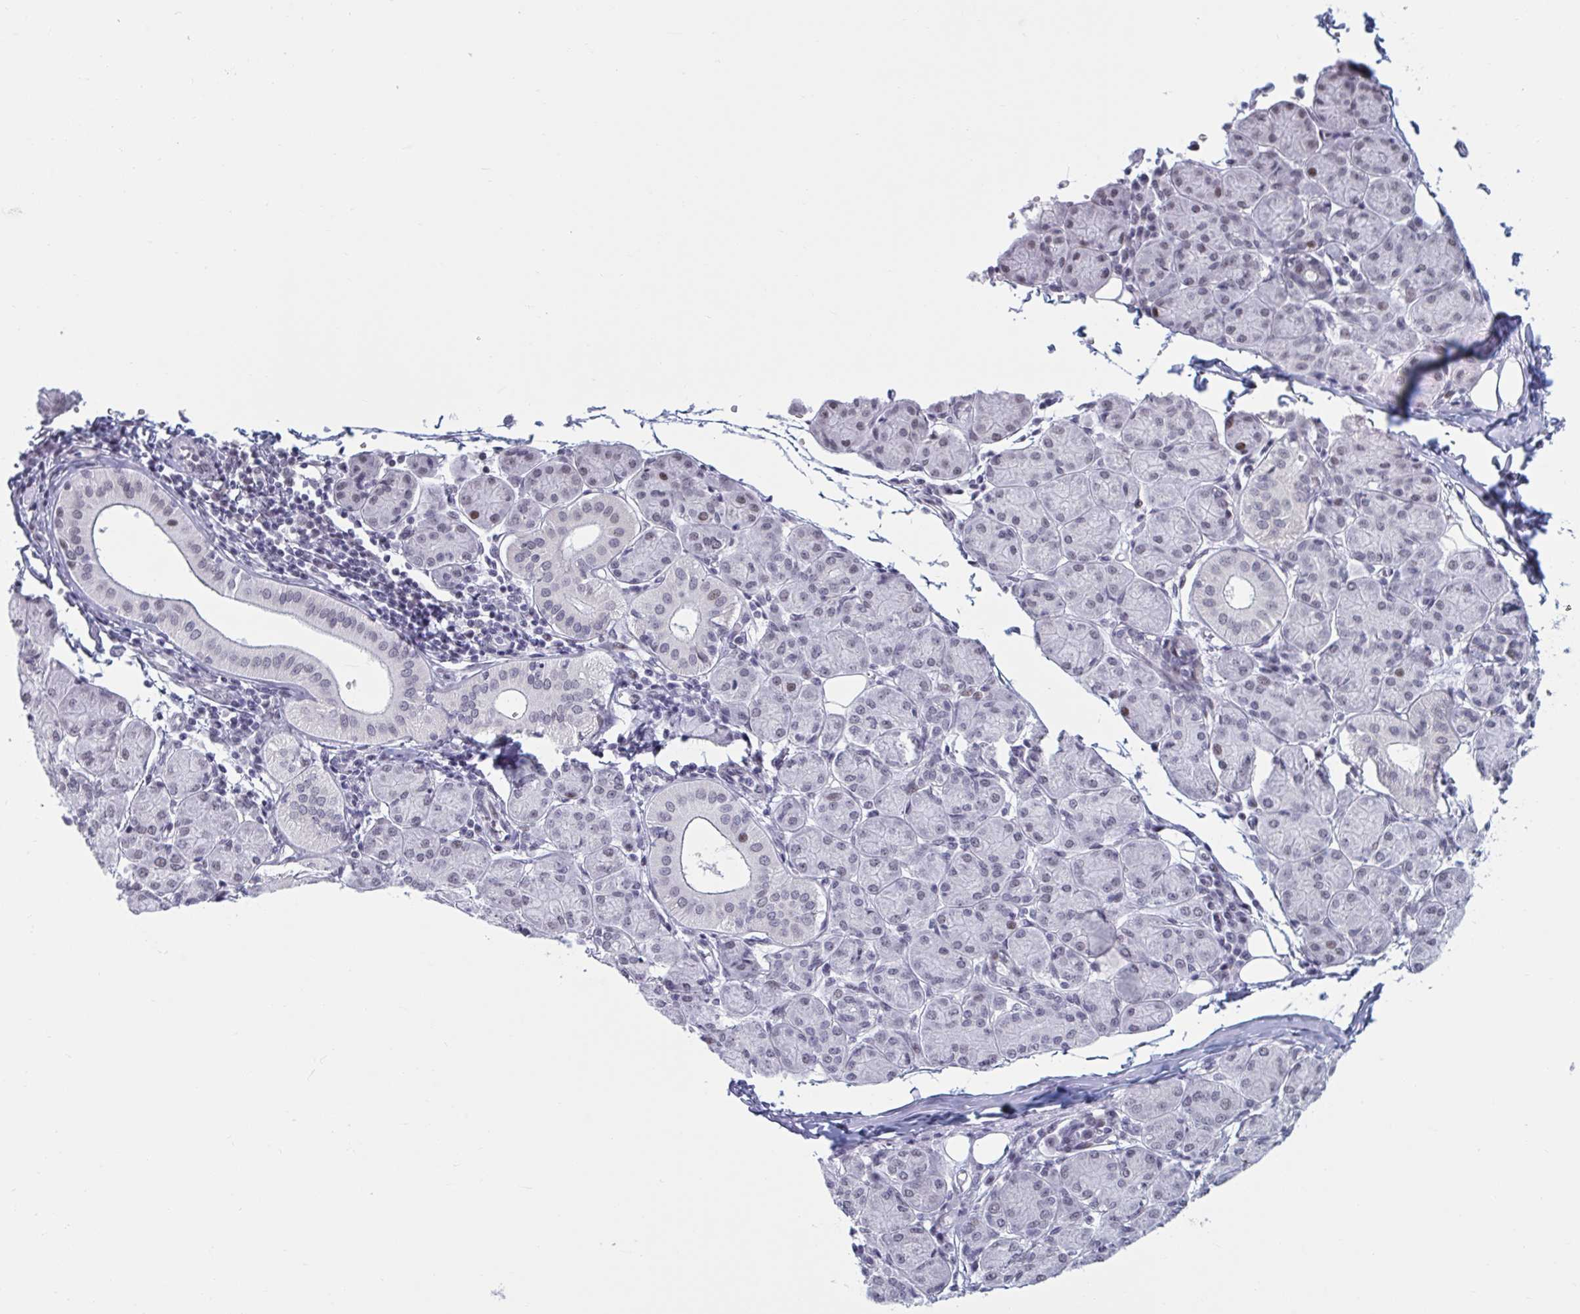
{"staining": {"intensity": "moderate", "quantity": "<25%", "location": "nuclear"}, "tissue": "salivary gland", "cell_type": "Glandular cells", "image_type": "normal", "snomed": [{"axis": "morphology", "description": "Normal tissue, NOS"}, {"axis": "morphology", "description": "Inflammation, NOS"}, {"axis": "topography", "description": "Lymph node"}, {"axis": "topography", "description": "Salivary gland"}], "caption": "Salivary gland stained with DAB (3,3'-diaminobenzidine) IHC reveals low levels of moderate nuclear positivity in about <25% of glandular cells.", "gene": "HSD17B6", "patient": {"sex": "male", "age": 3}}